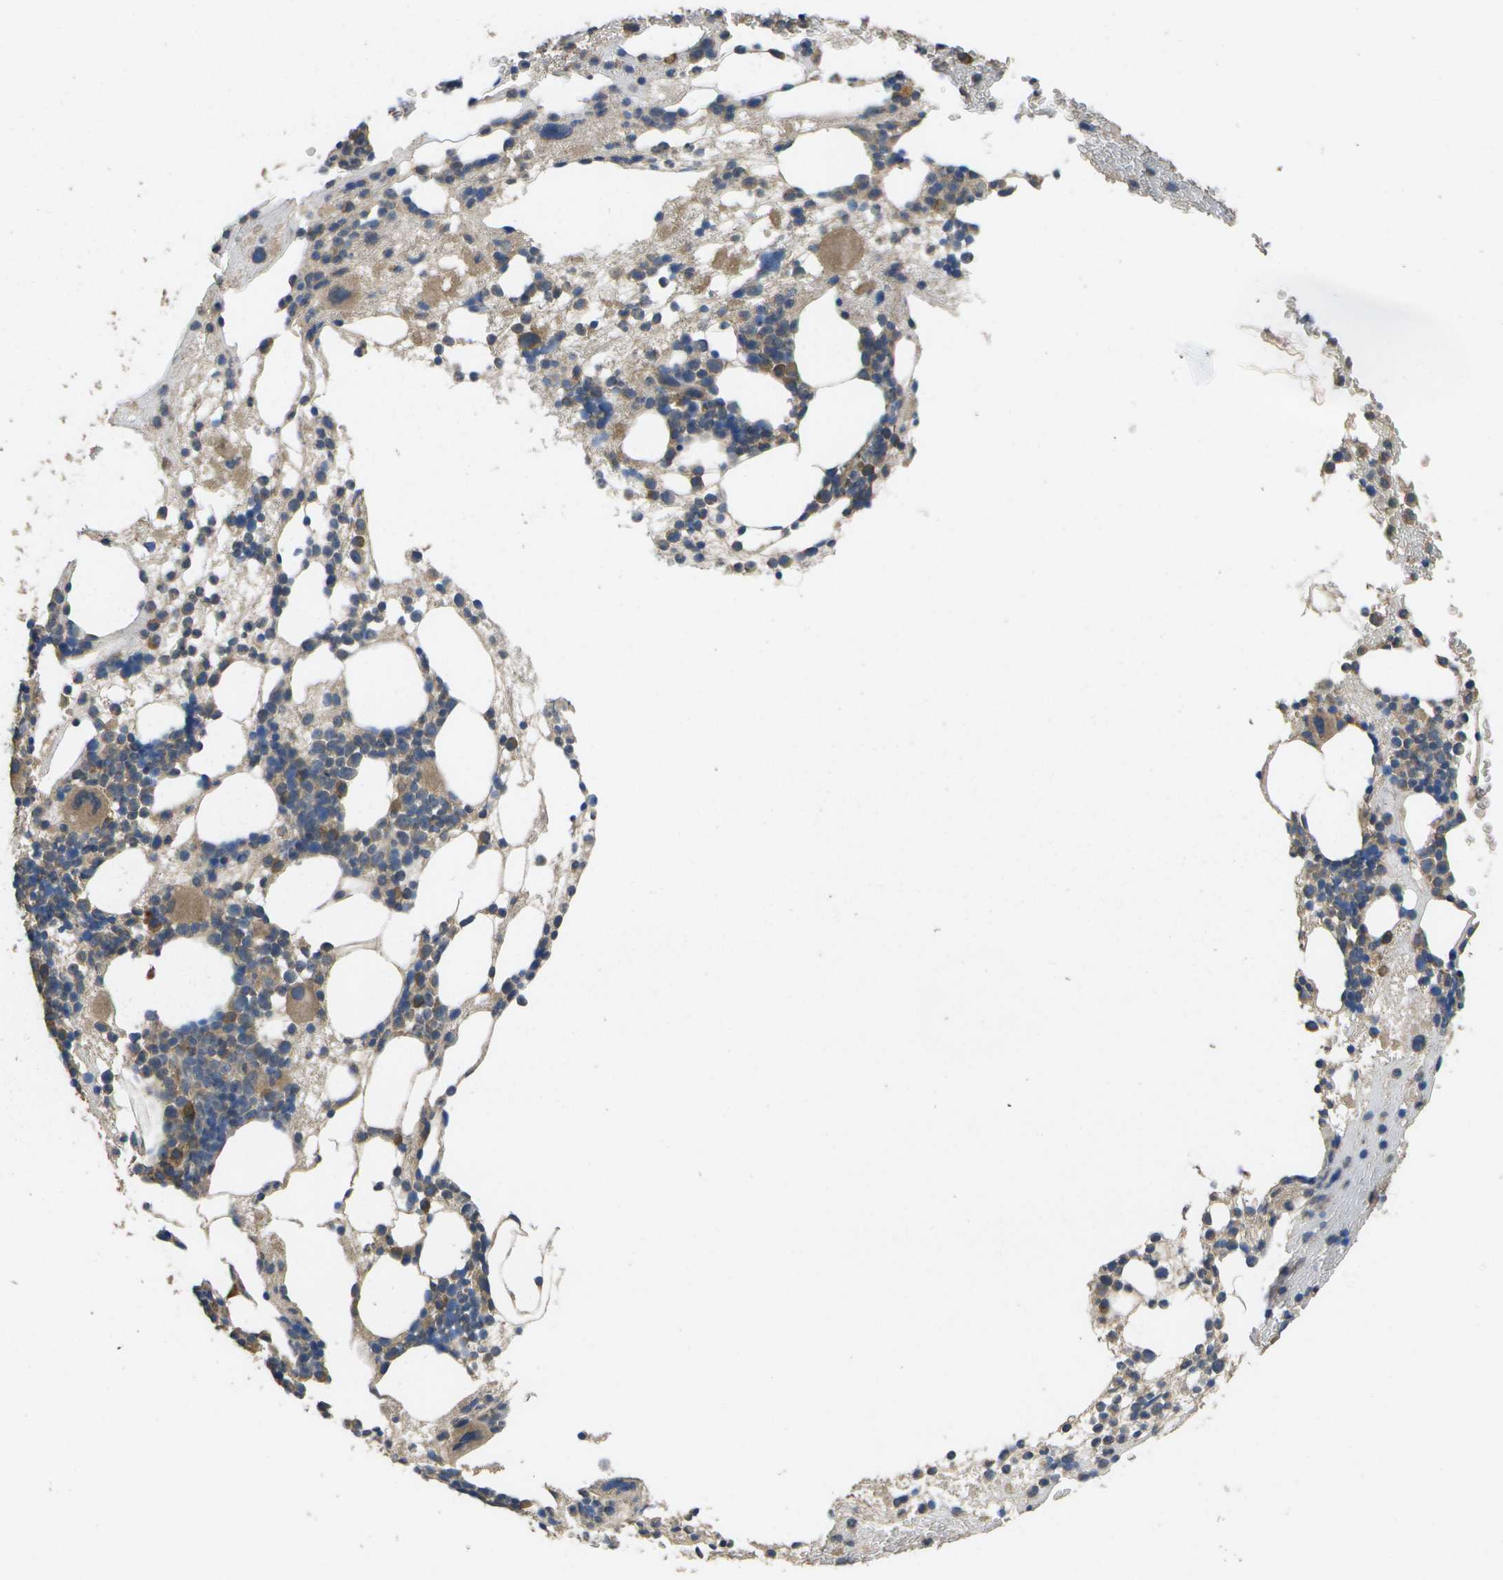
{"staining": {"intensity": "moderate", "quantity": "25%-75%", "location": "cytoplasmic/membranous"}, "tissue": "bone marrow", "cell_type": "Hematopoietic cells", "image_type": "normal", "snomed": [{"axis": "morphology", "description": "Normal tissue, NOS"}, {"axis": "morphology", "description": "Inflammation, NOS"}, {"axis": "topography", "description": "Bone marrow"}], "caption": "Moderate cytoplasmic/membranous protein expression is identified in about 25%-75% of hematopoietic cells in bone marrow.", "gene": "SACS", "patient": {"sex": "female", "age": 76}}